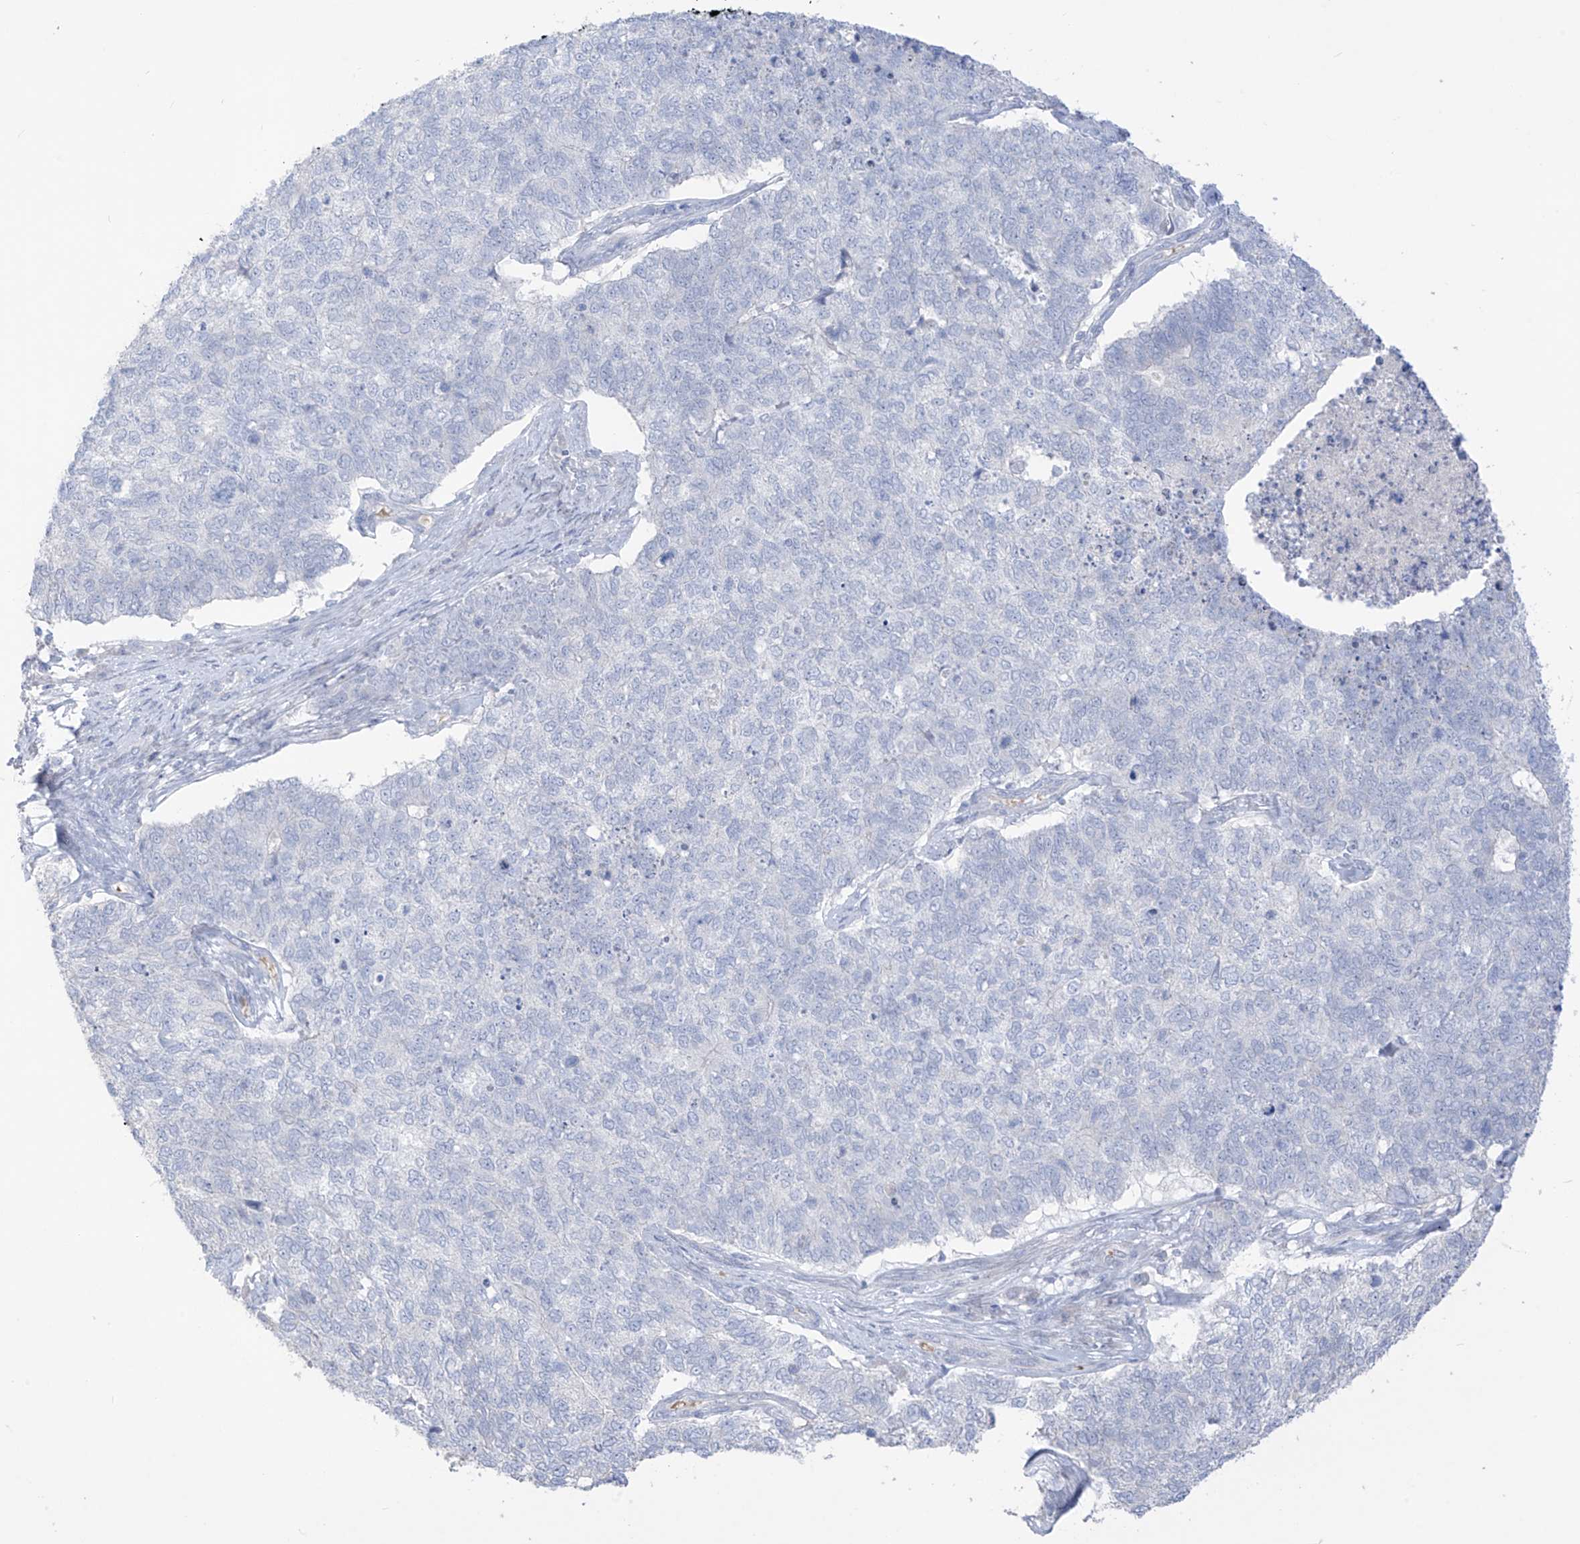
{"staining": {"intensity": "negative", "quantity": "none", "location": "none"}, "tissue": "cervical cancer", "cell_type": "Tumor cells", "image_type": "cancer", "snomed": [{"axis": "morphology", "description": "Squamous cell carcinoma, NOS"}, {"axis": "topography", "description": "Cervix"}], "caption": "This is an IHC micrograph of human cervical cancer. There is no expression in tumor cells.", "gene": "ASPRV1", "patient": {"sex": "female", "age": 63}}